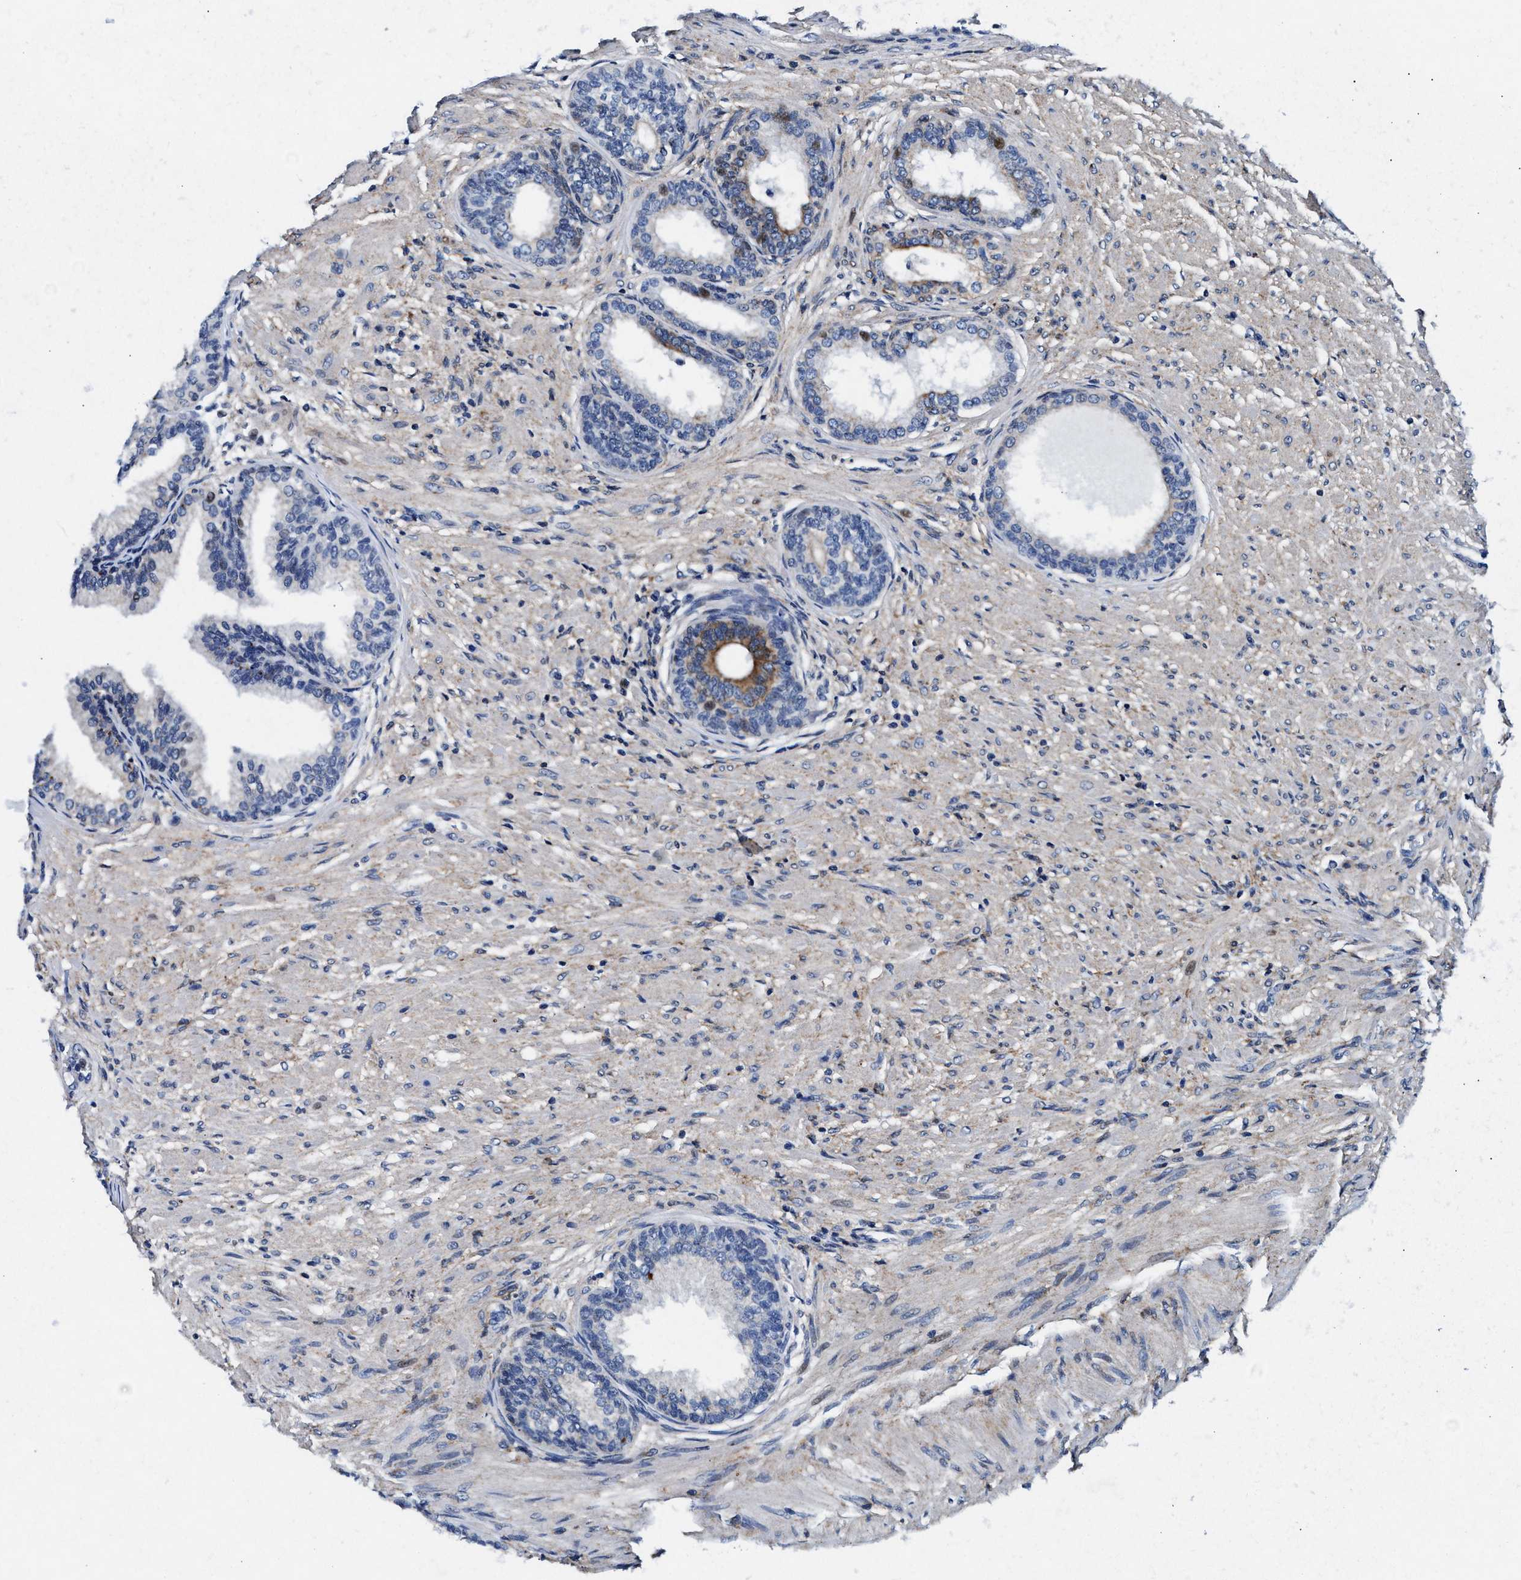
{"staining": {"intensity": "moderate", "quantity": "<25%", "location": "cytoplasmic/membranous"}, "tissue": "prostate", "cell_type": "Glandular cells", "image_type": "normal", "snomed": [{"axis": "morphology", "description": "Normal tissue, NOS"}, {"axis": "topography", "description": "Prostate"}], "caption": "Benign prostate shows moderate cytoplasmic/membranous positivity in approximately <25% of glandular cells, visualized by immunohistochemistry. The staining is performed using DAB (3,3'-diaminobenzidine) brown chromogen to label protein expression. The nuclei are counter-stained blue using hematoxylin.", "gene": "SLC8A1", "patient": {"sex": "male", "age": 76}}